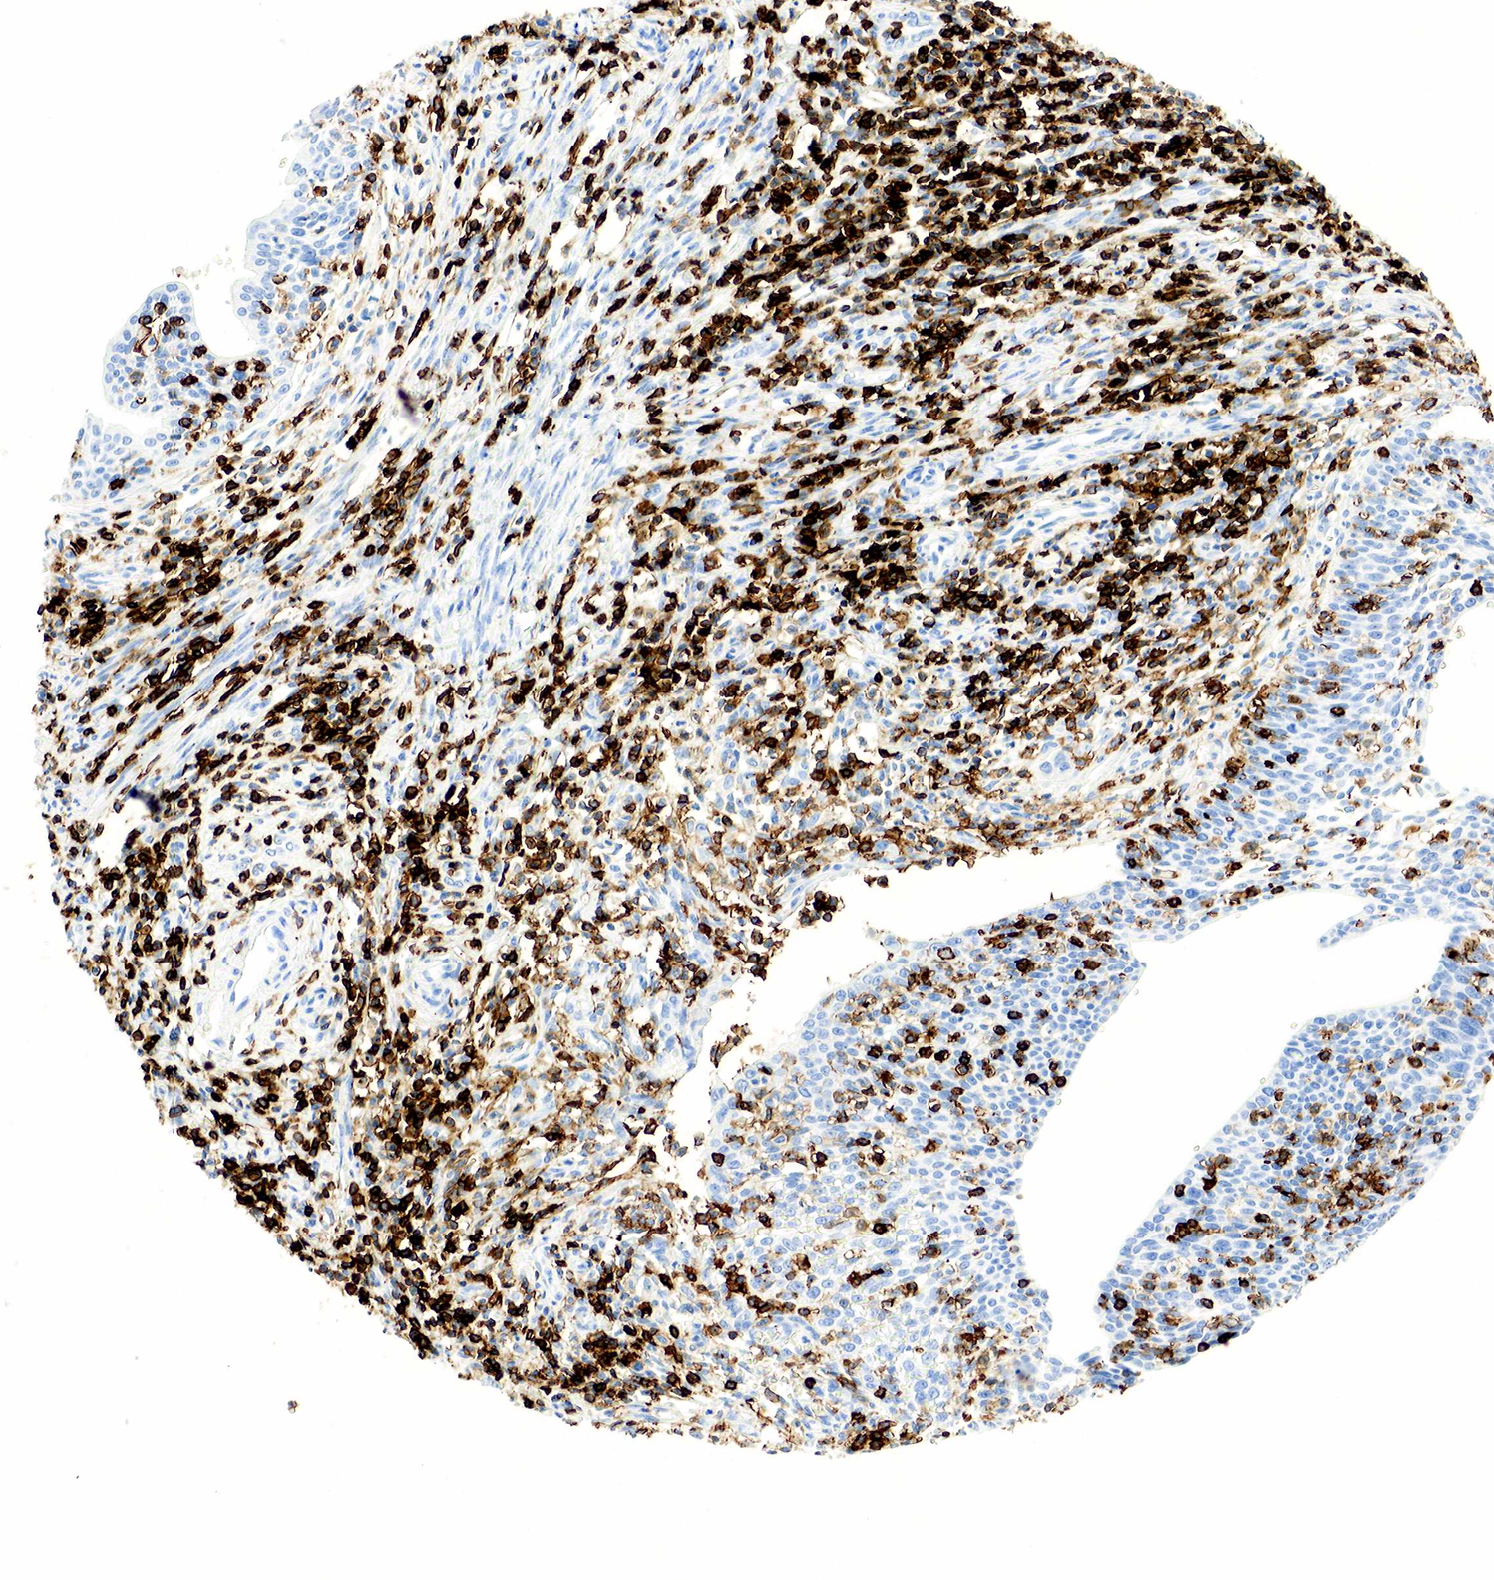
{"staining": {"intensity": "negative", "quantity": "none", "location": "none"}, "tissue": "cervical cancer", "cell_type": "Tumor cells", "image_type": "cancer", "snomed": [{"axis": "morphology", "description": "Squamous cell carcinoma, NOS"}, {"axis": "topography", "description": "Cervix"}], "caption": "The image shows no staining of tumor cells in squamous cell carcinoma (cervical).", "gene": "PTPRC", "patient": {"sex": "female", "age": 41}}